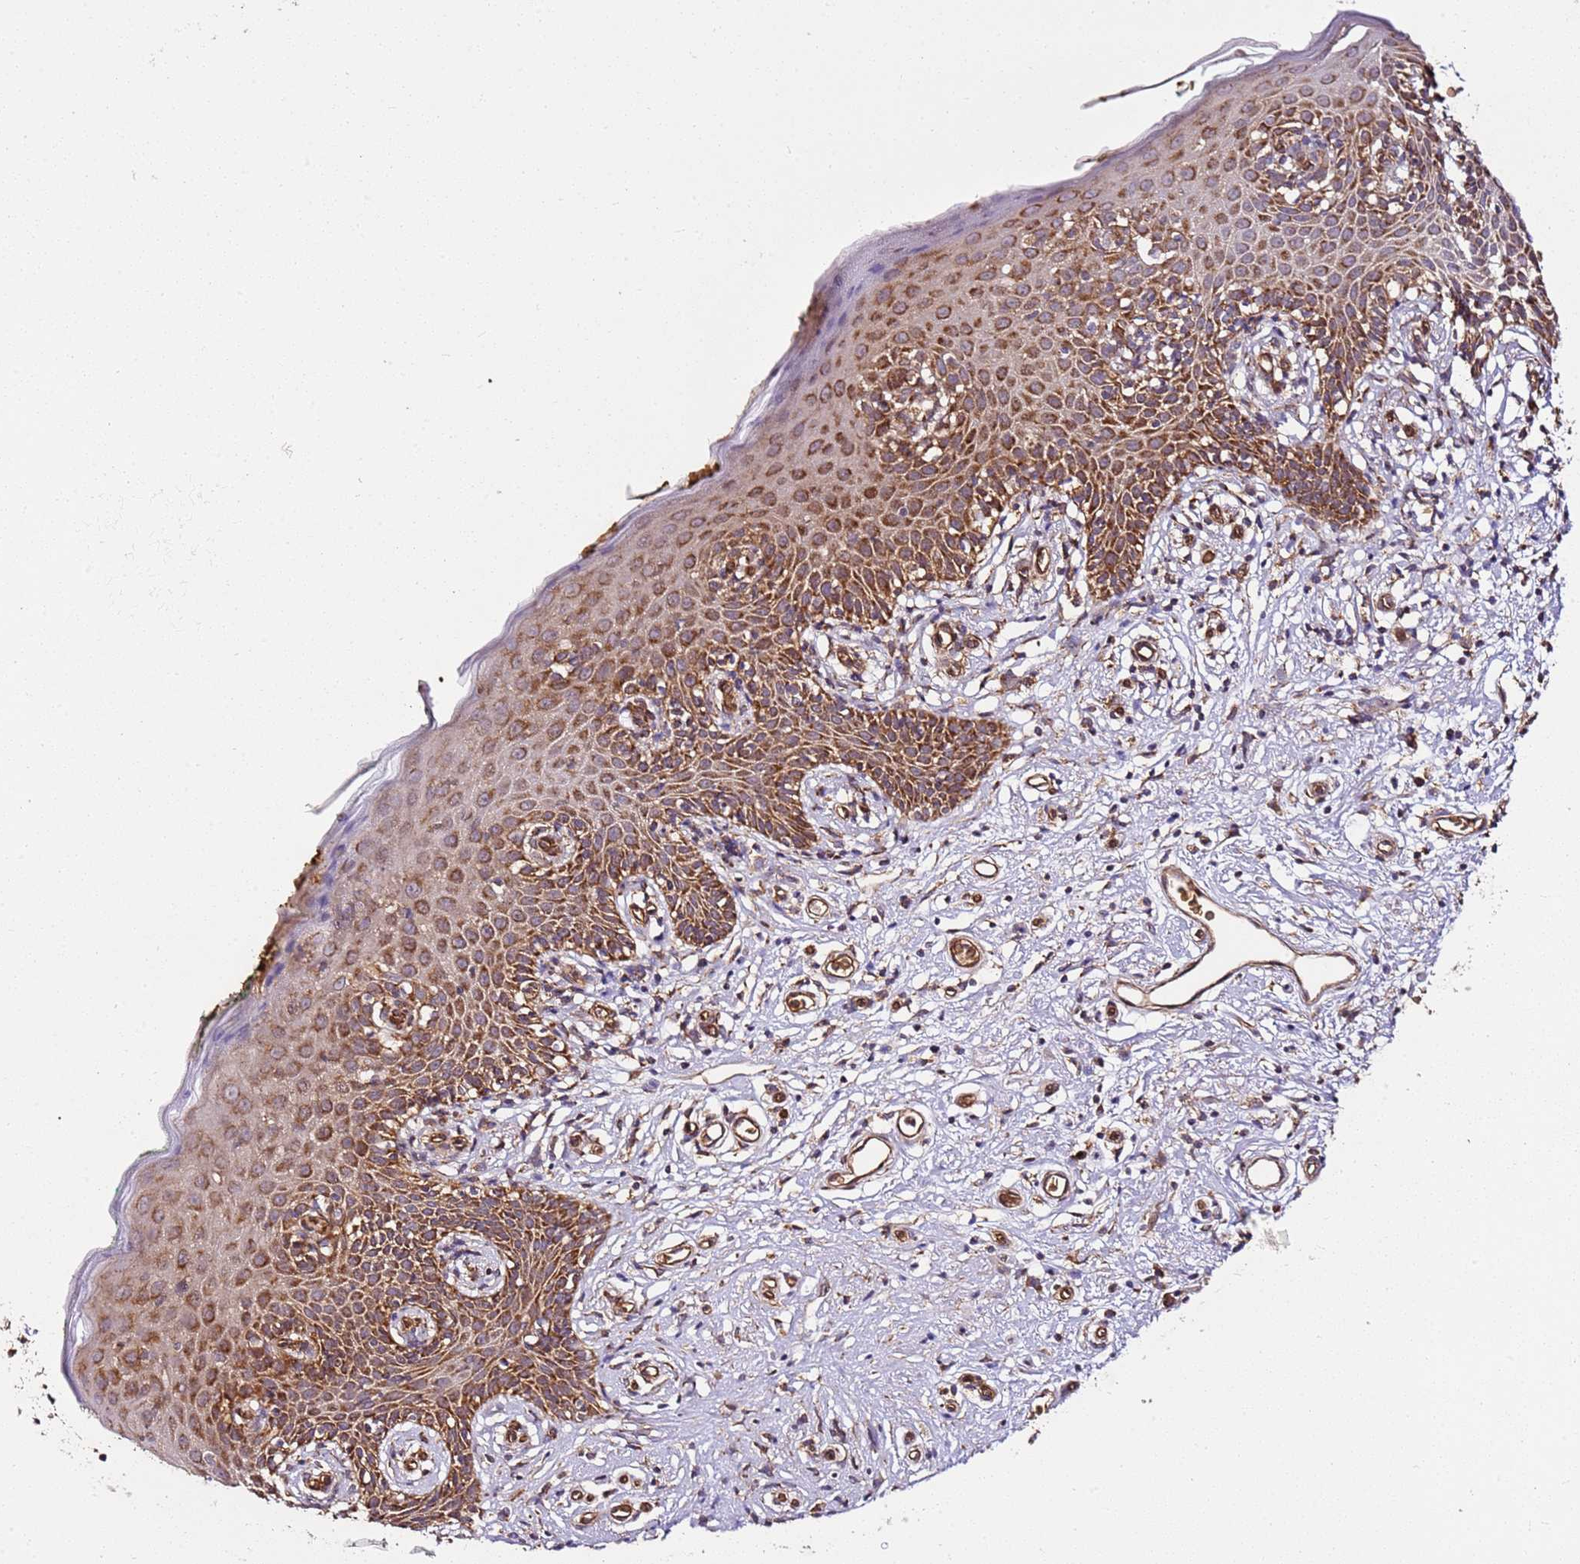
{"staining": {"intensity": "strong", "quantity": ">75%", "location": "cytoplasmic/membranous"}, "tissue": "skin", "cell_type": "Epidermal cells", "image_type": "normal", "snomed": [{"axis": "morphology", "description": "Normal tissue, NOS"}, {"axis": "topography", "description": "Vulva"}], "caption": "IHC staining of unremarkable skin, which shows high levels of strong cytoplasmic/membranous expression in about >75% of epidermal cells indicating strong cytoplasmic/membranous protein staining. The staining was performed using DAB (3,3'-diaminobenzidine) (brown) for protein detection and nuclei were counterstained in hematoxylin (blue).", "gene": "TM2D2", "patient": {"sex": "female", "age": 66}}